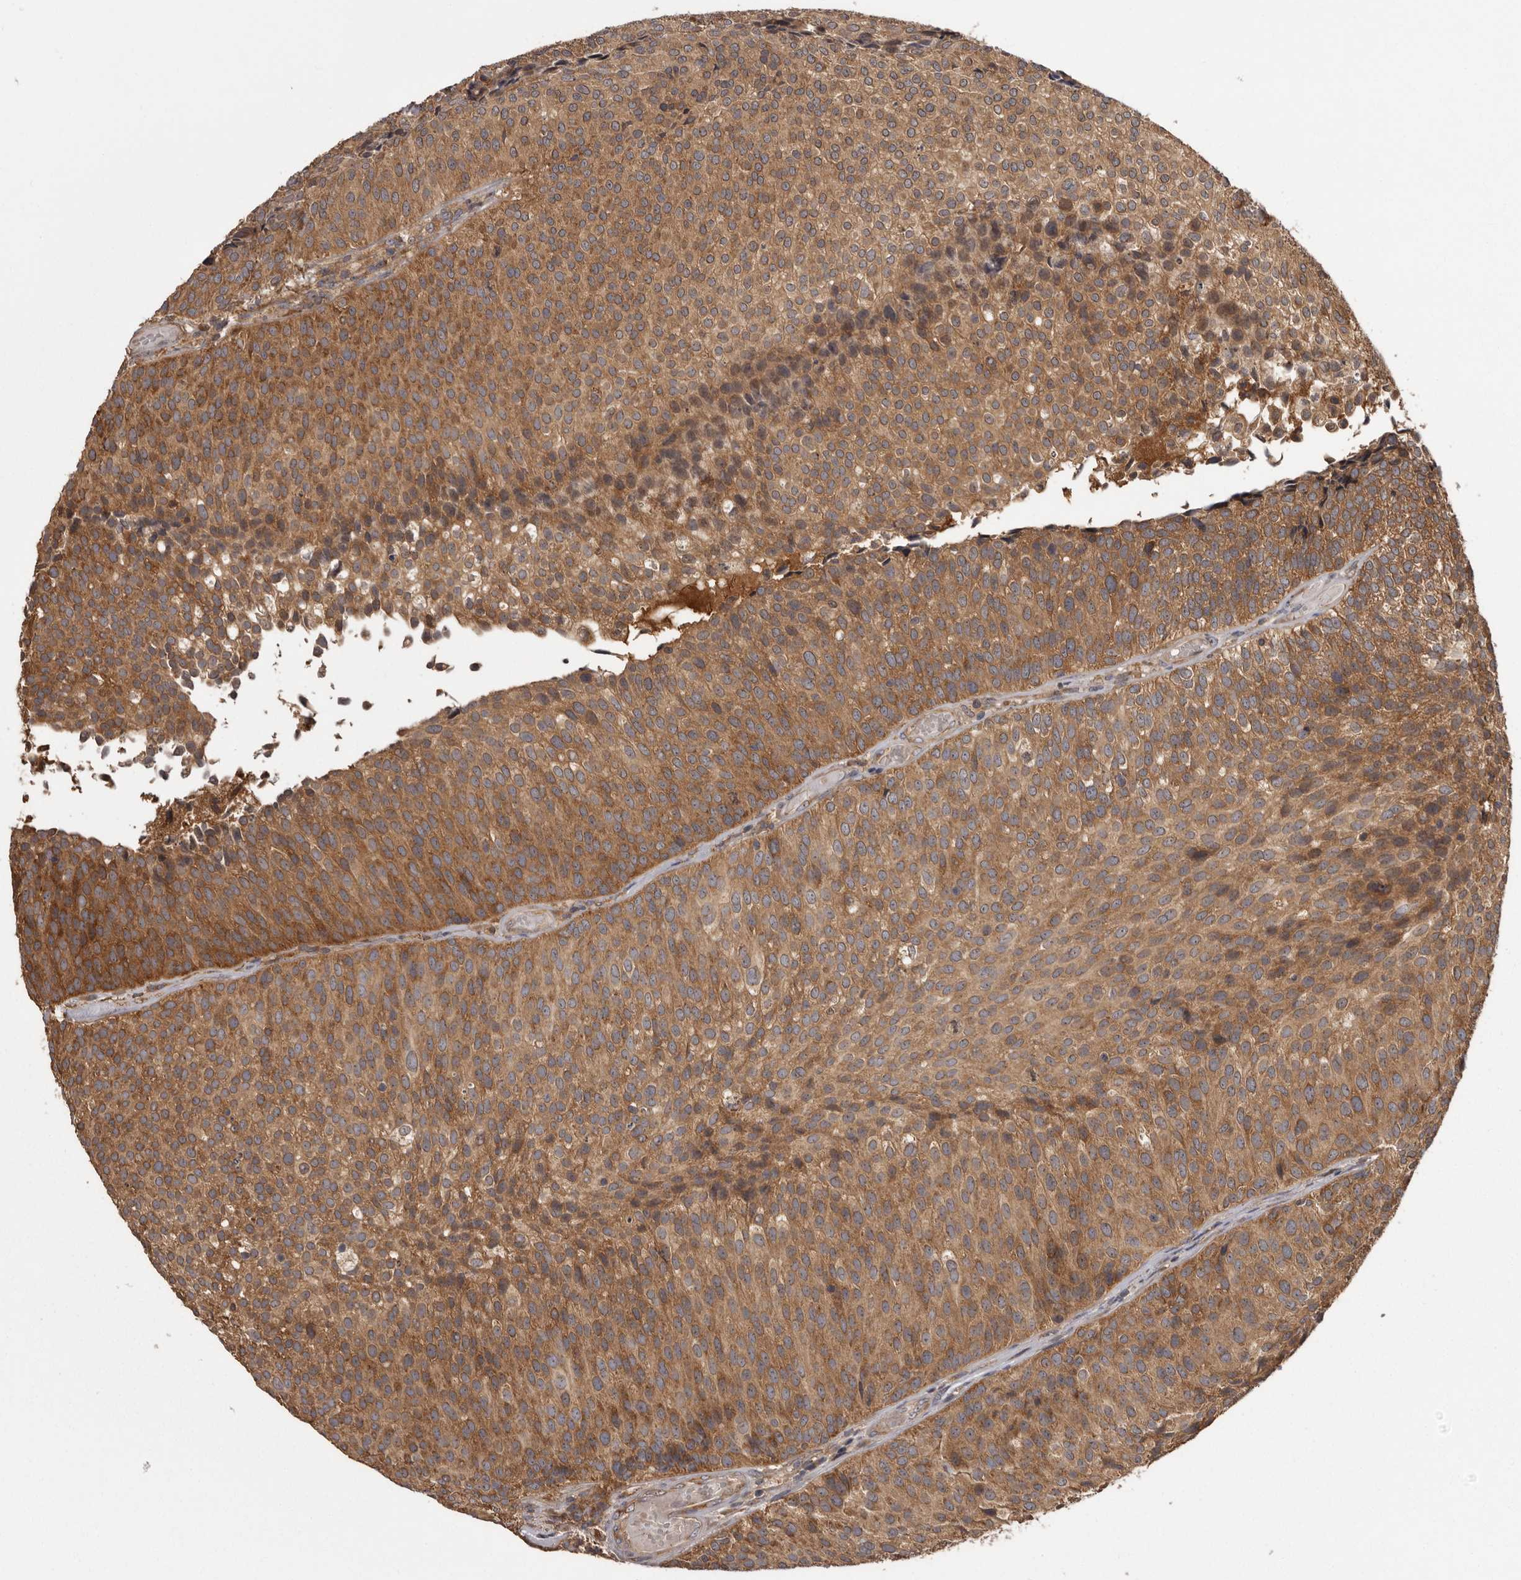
{"staining": {"intensity": "moderate", "quantity": ">75%", "location": "cytoplasmic/membranous"}, "tissue": "urothelial cancer", "cell_type": "Tumor cells", "image_type": "cancer", "snomed": [{"axis": "morphology", "description": "Urothelial carcinoma, Low grade"}, {"axis": "topography", "description": "Urinary bladder"}], "caption": "Immunohistochemical staining of urothelial carcinoma (low-grade) displays moderate cytoplasmic/membranous protein expression in about >75% of tumor cells.", "gene": "DARS1", "patient": {"sex": "male", "age": 86}}